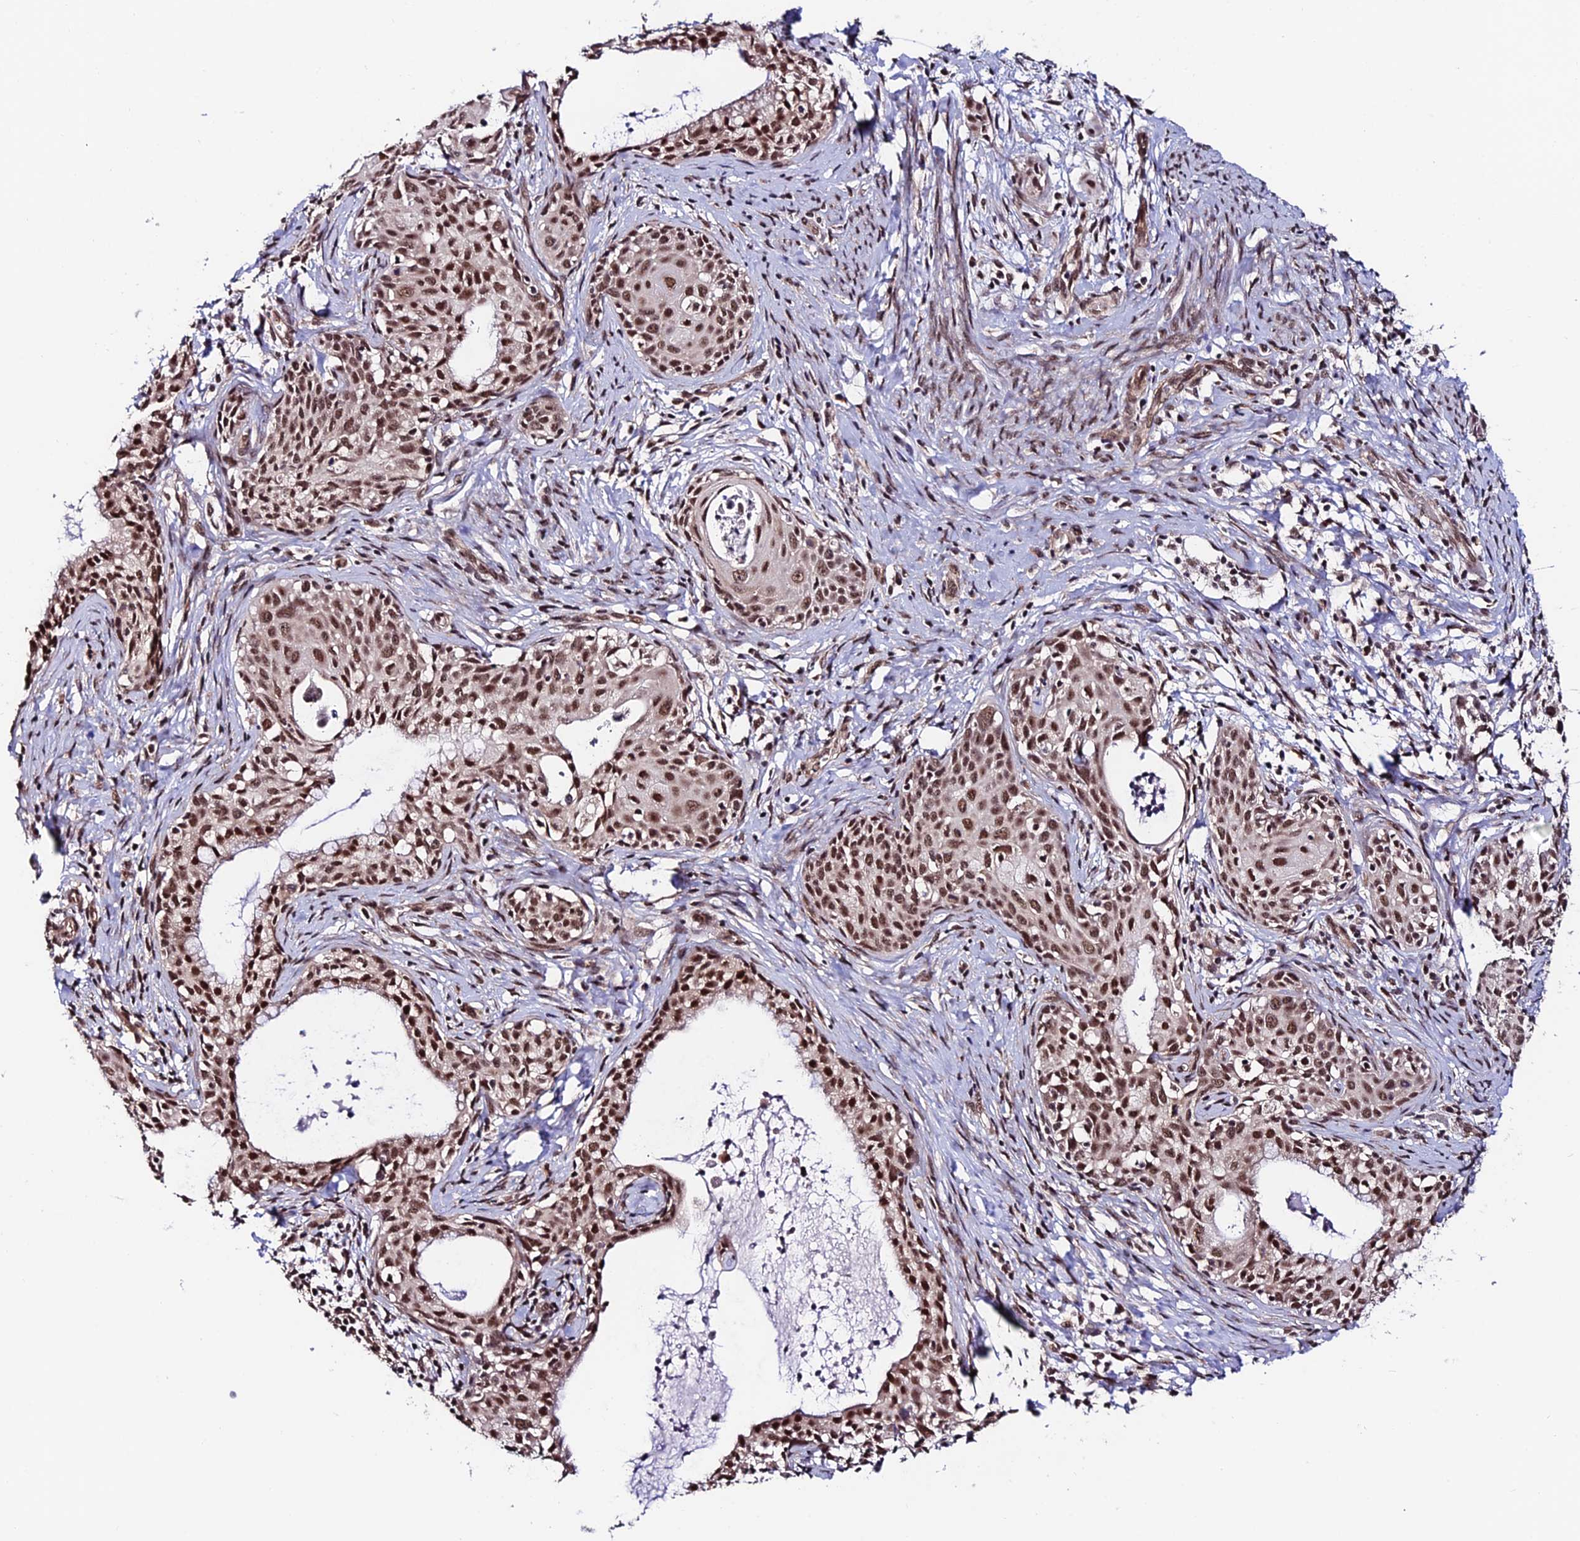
{"staining": {"intensity": "strong", "quantity": ">75%", "location": "nuclear"}, "tissue": "cervical cancer", "cell_type": "Tumor cells", "image_type": "cancer", "snomed": [{"axis": "morphology", "description": "Squamous cell carcinoma, NOS"}, {"axis": "topography", "description": "Cervix"}], "caption": "Protein staining demonstrates strong nuclear positivity in about >75% of tumor cells in cervical cancer (squamous cell carcinoma).", "gene": "RBM42", "patient": {"sex": "female", "age": 52}}